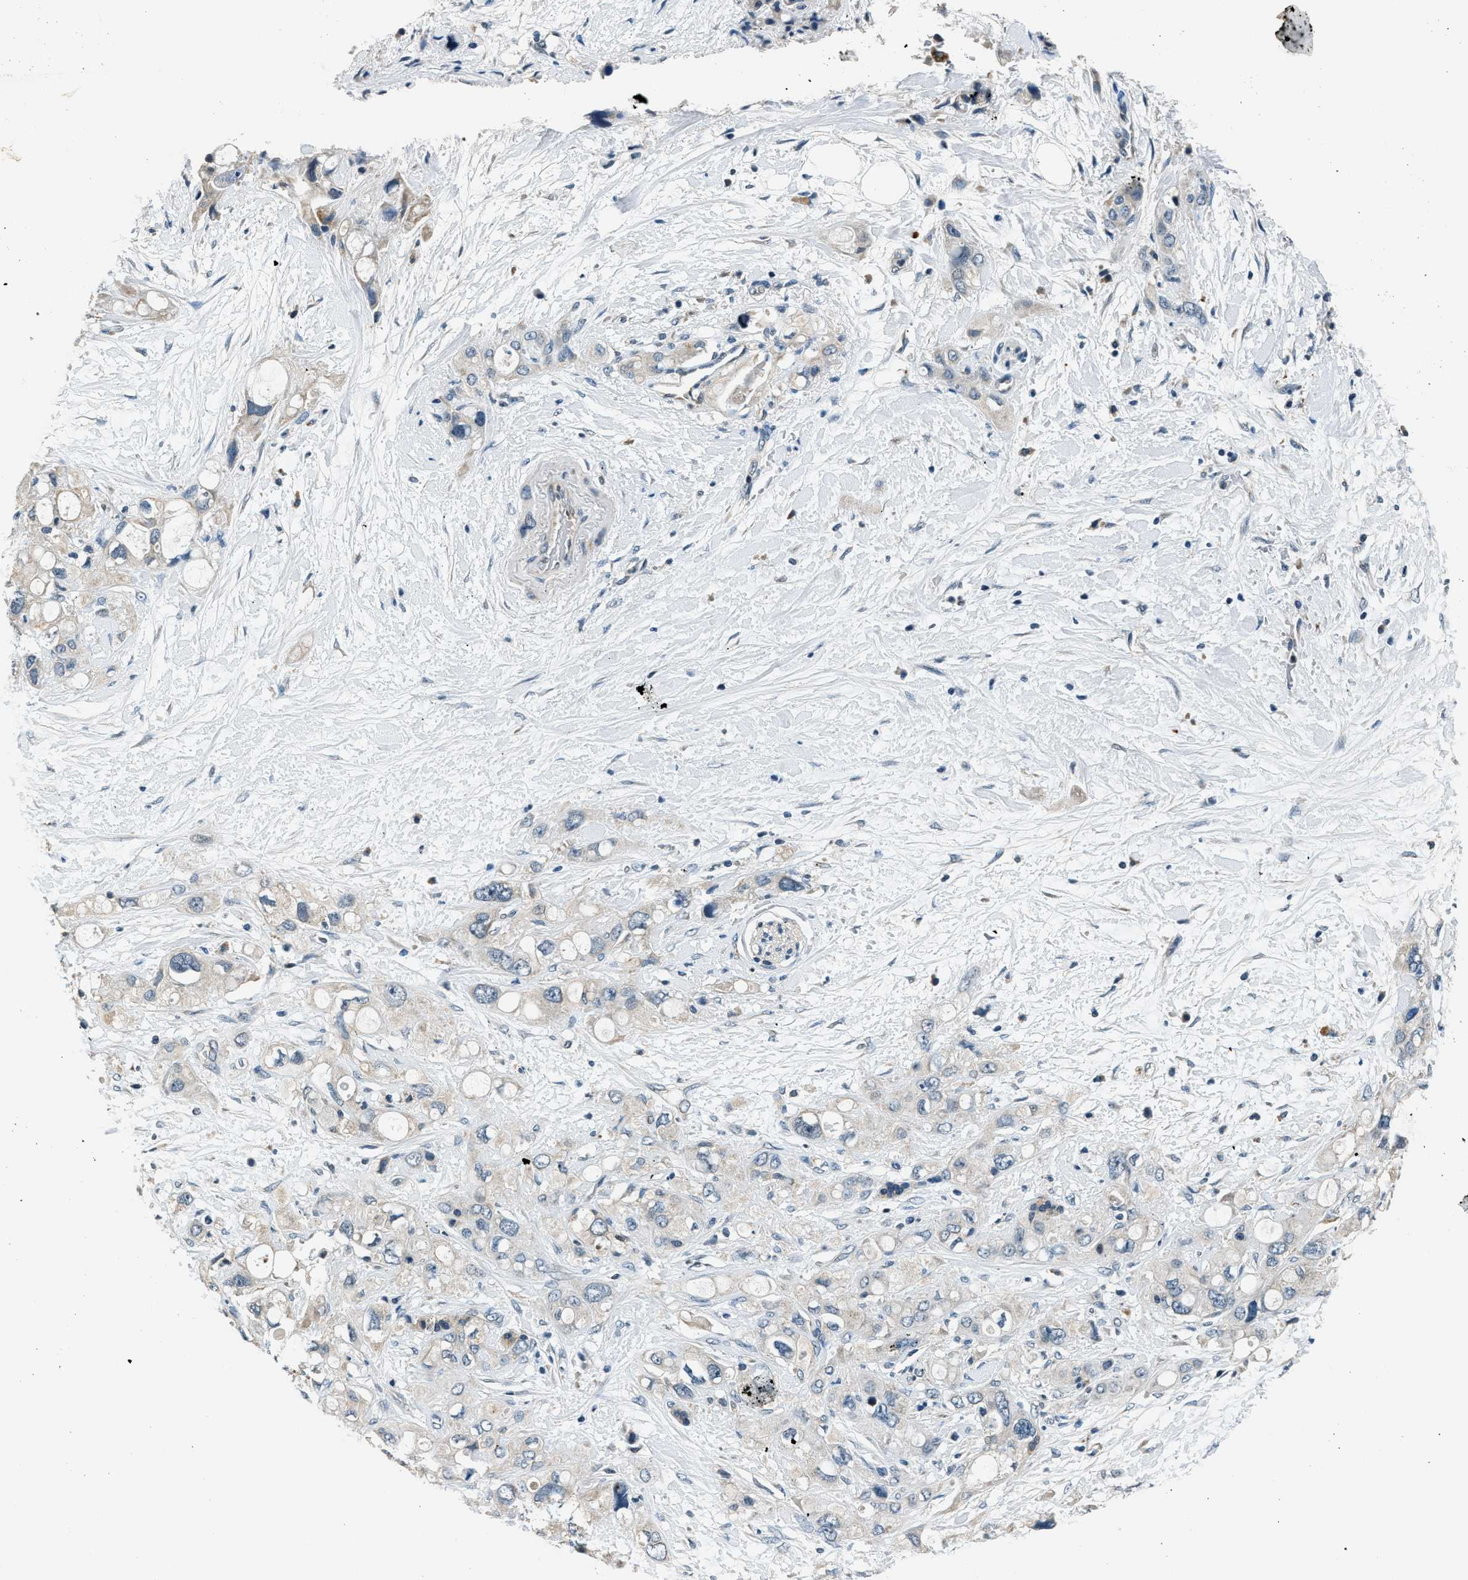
{"staining": {"intensity": "negative", "quantity": "none", "location": "none"}, "tissue": "pancreatic cancer", "cell_type": "Tumor cells", "image_type": "cancer", "snomed": [{"axis": "morphology", "description": "Adenocarcinoma, NOS"}, {"axis": "topography", "description": "Pancreas"}], "caption": "Tumor cells are negative for brown protein staining in pancreatic cancer.", "gene": "NME8", "patient": {"sex": "female", "age": 56}}